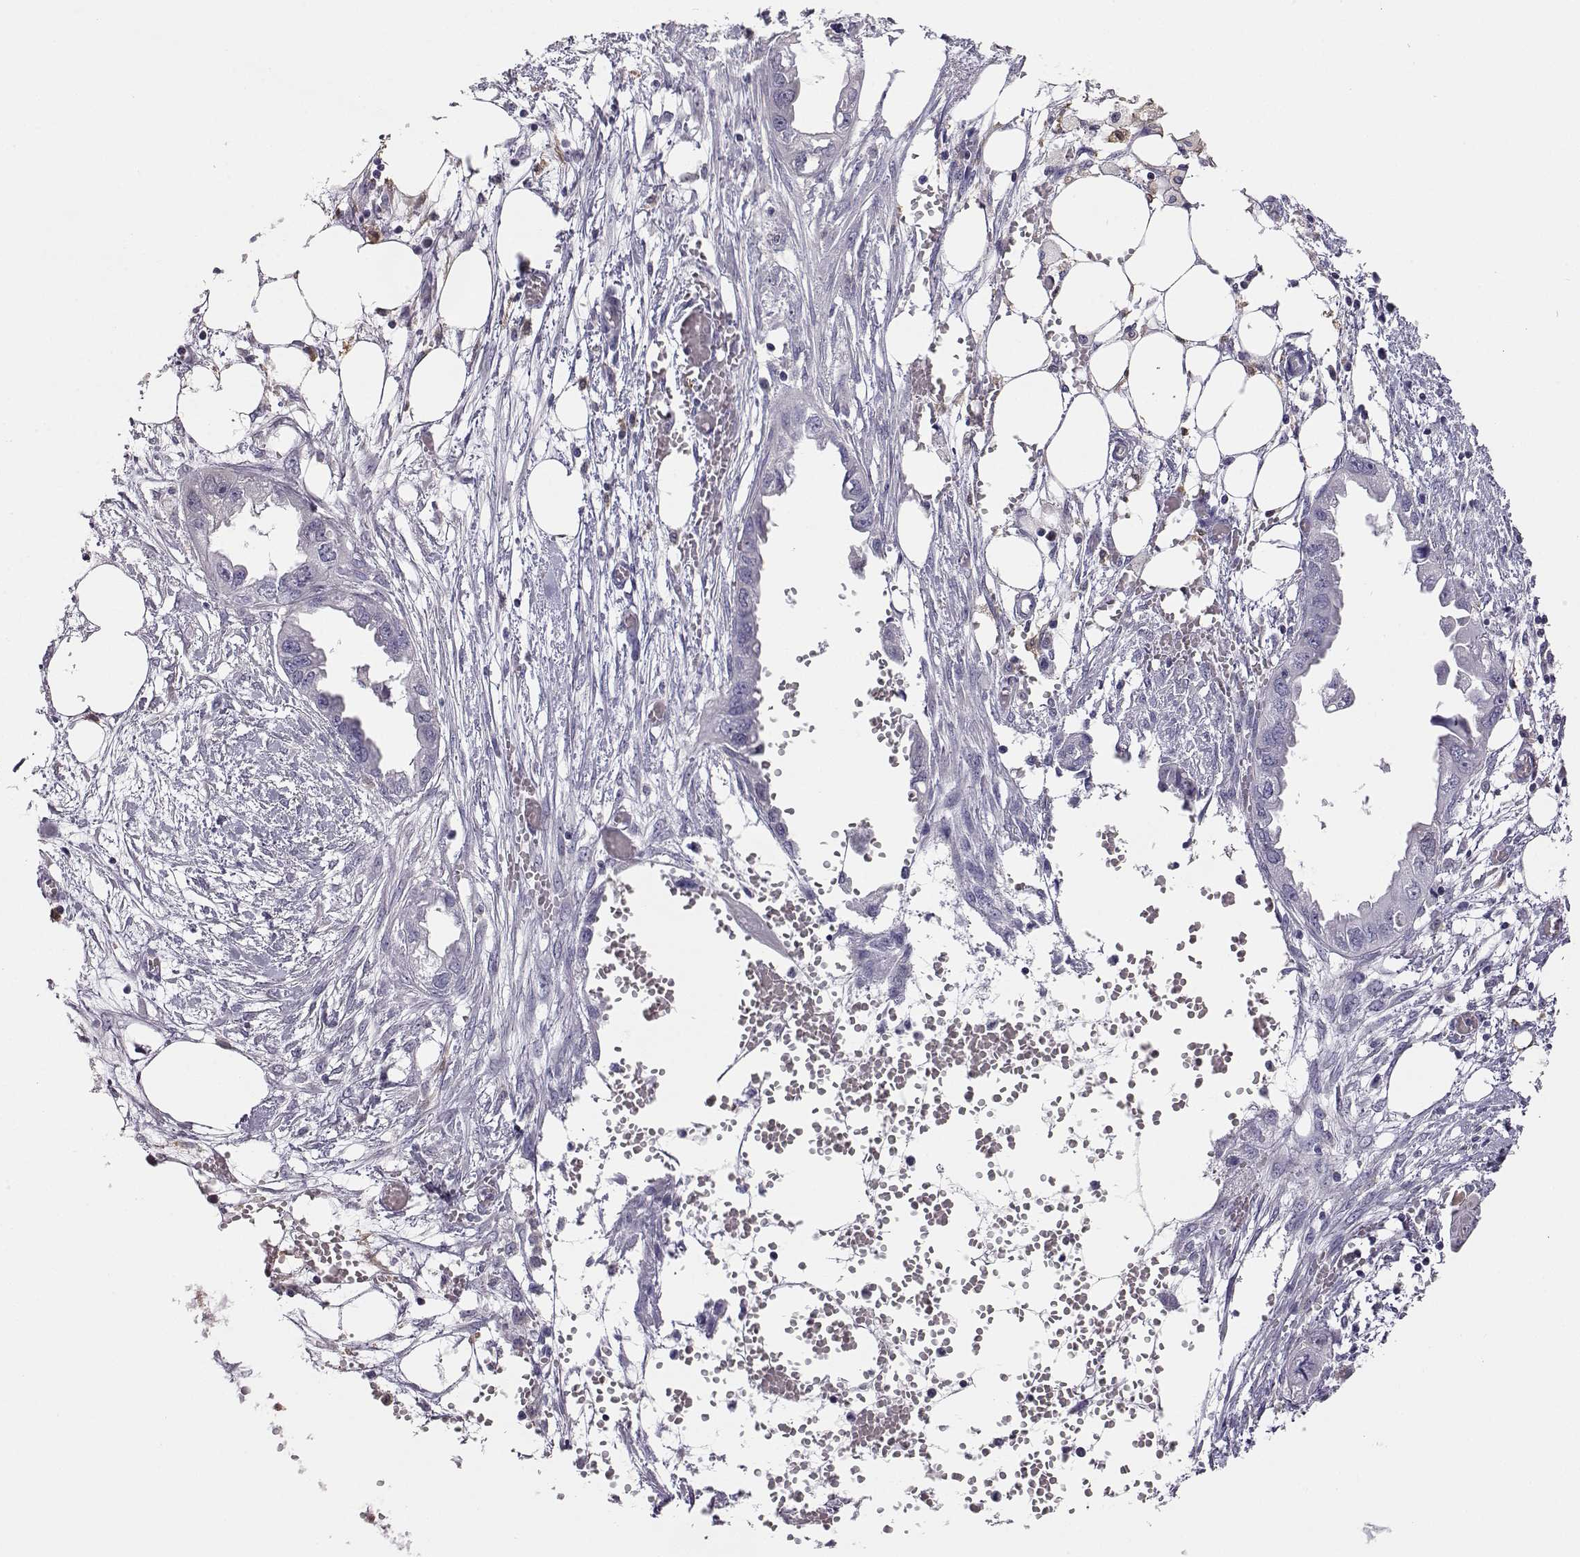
{"staining": {"intensity": "negative", "quantity": "none", "location": "none"}, "tissue": "endometrial cancer", "cell_type": "Tumor cells", "image_type": "cancer", "snomed": [{"axis": "morphology", "description": "Adenocarcinoma, NOS"}, {"axis": "morphology", "description": "Adenocarcinoma, metastatic, NOS"}, {"axis": "topography", "description": "Adipose tissue"}, {"axis": "topography", "description": "Endometrium"}], "caption": "The histopathology image reveals no significant staining in tumor cells of metastatic adenocarcinoma (endometrial).", "gene": "AKR1B1", "patient": {"sex": "female", "age": 67}}